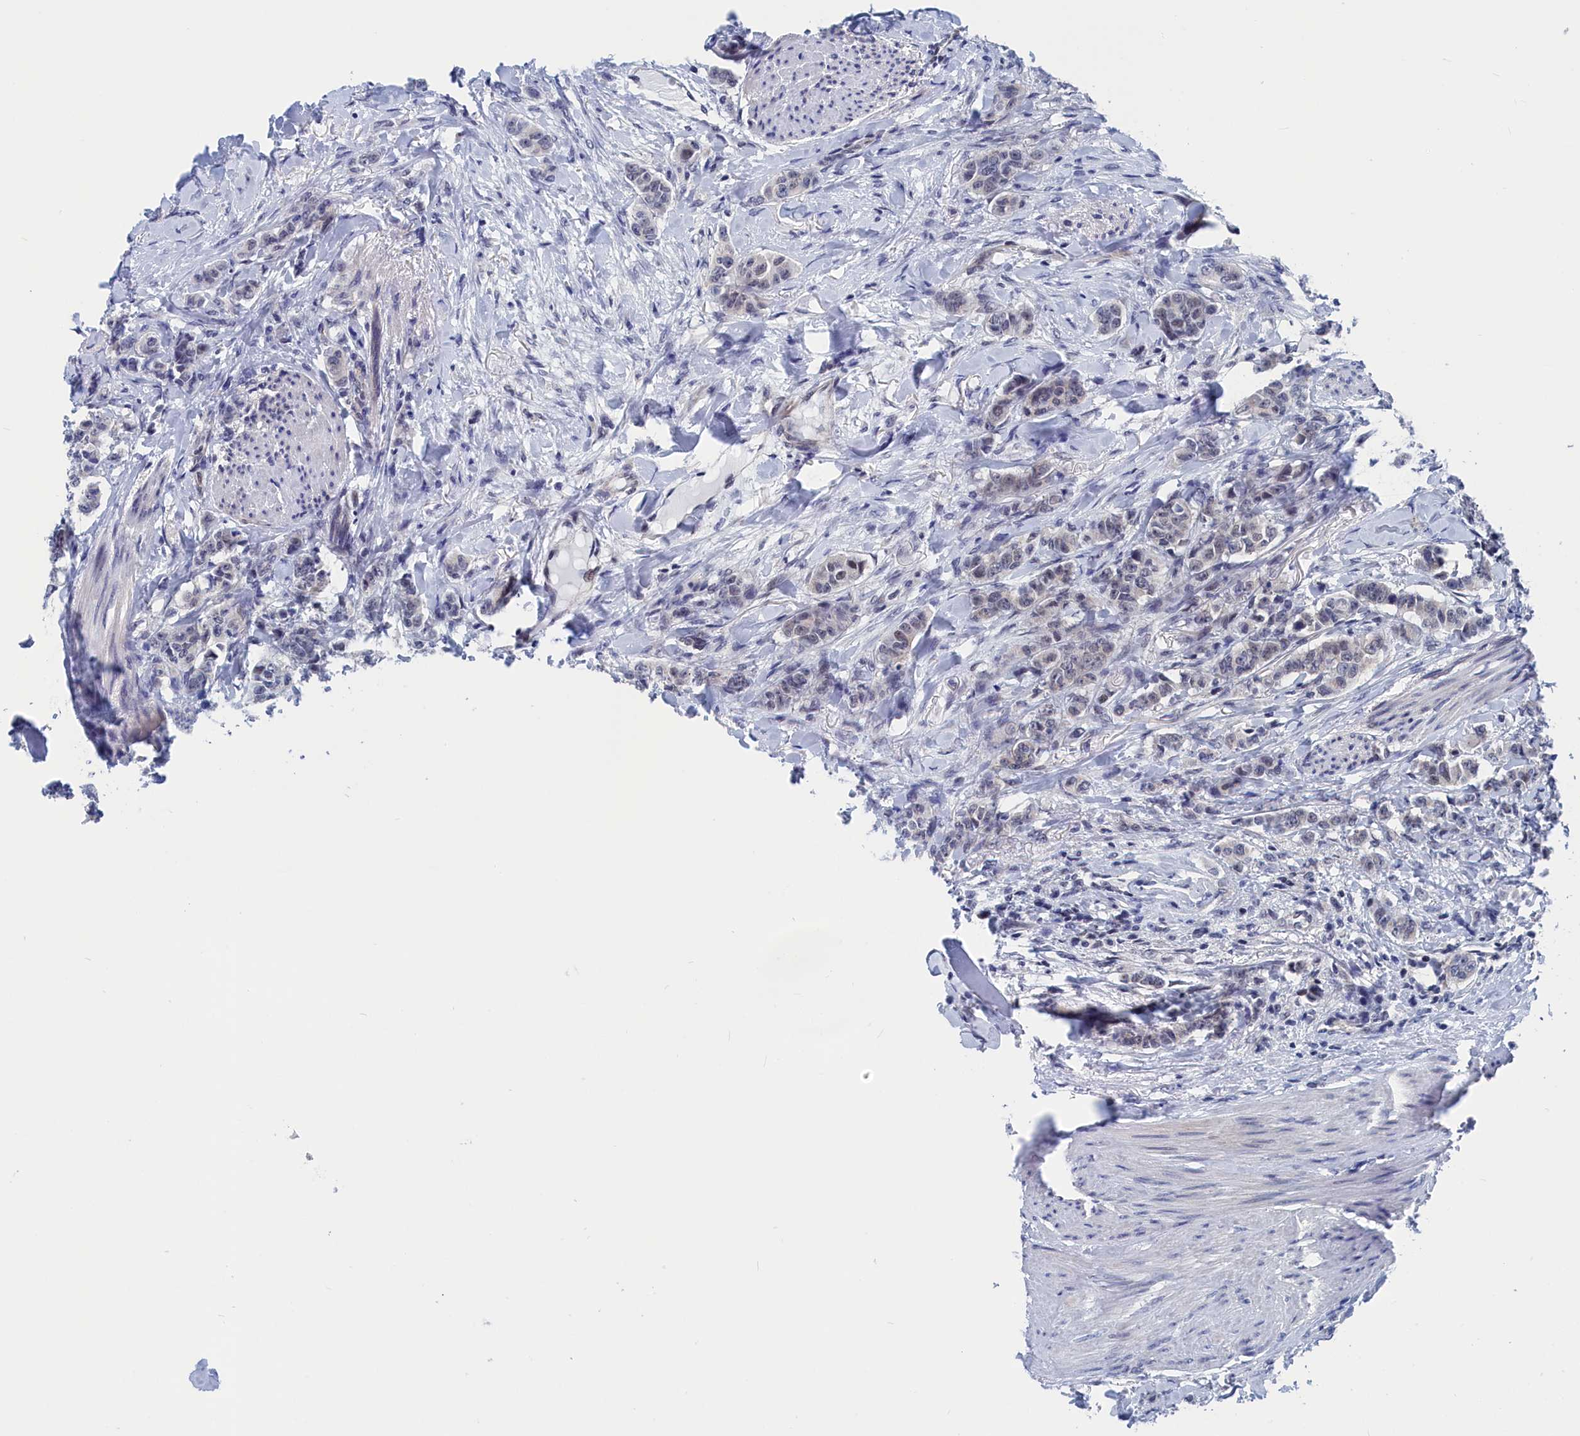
{"staining": {"intensity": "negative", "quantity": "none", "location": "none"}, "tissue": "breast cancer", "cell_type": "Tumor cells", "image_type": "cancer", "snomed": [{"axis": "morphology", "description": "Duct carcinoma"}, {"axis": "topography", "description": "Breast"}], "caption": "A photomicrograph of breast cancer stained for a protein shows no brown staining in tumor cells.", "gene": "MARCHF3", "patient": {"sex": "female", "age": 40}}